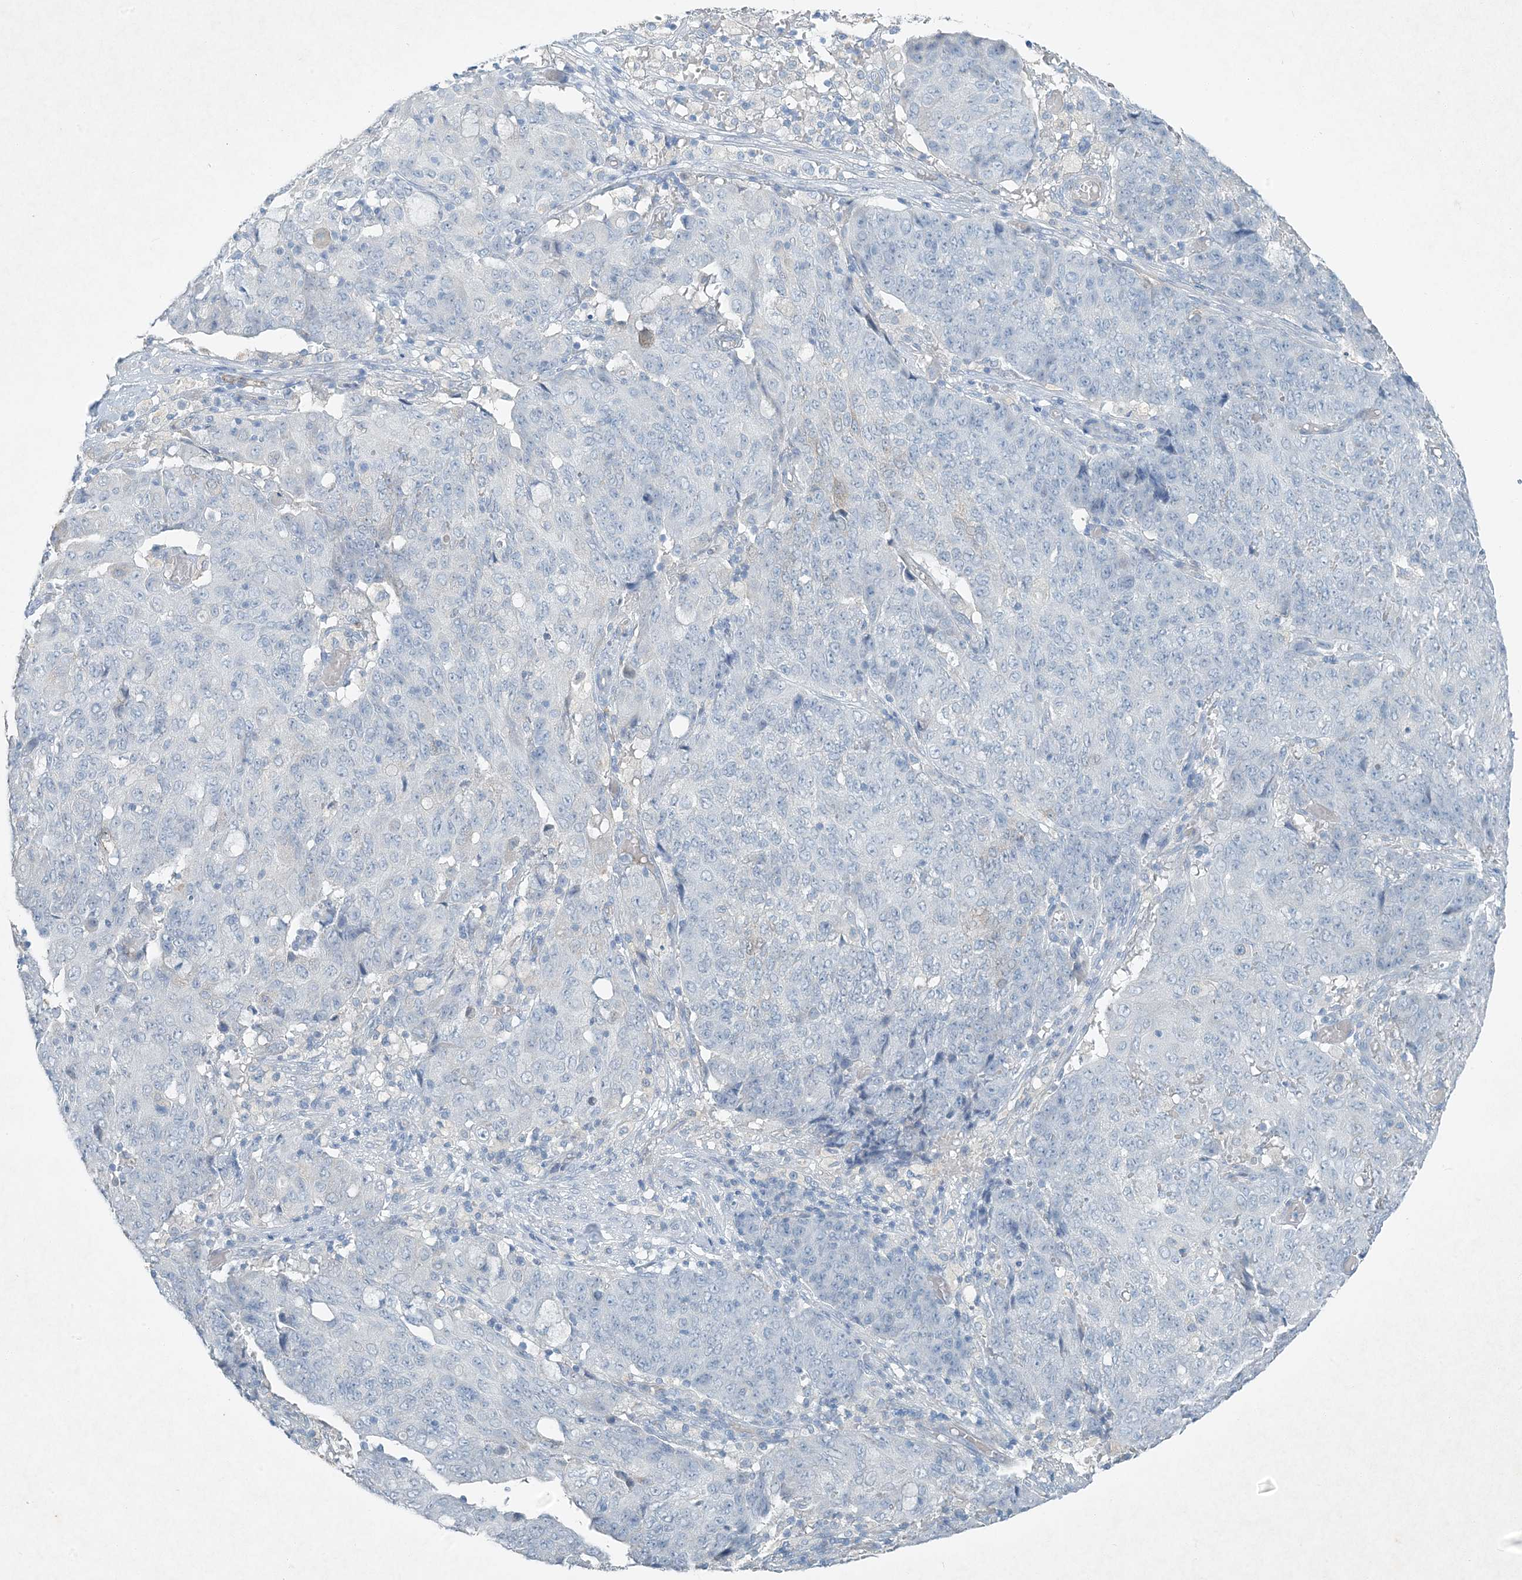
{"staining": {"intensity": "negative", "quantity": "none", "location": "none"}, "tissue": "ovarian cancer", "cell_type": "Tumor cells", "image_type": "cancer", "snomed": [{"axis": "morphology", "description": "Carcinoma, endometroid"}, {"axis": "topography", "description": "Ovary"}], "caption": "Ovarian endometroid carcinoma stained for a protein using immunohistochemistry demonstrates no positivity tumor cells.", "gene": "PGM5", "patient": {"sex": "female", "age": 42}}